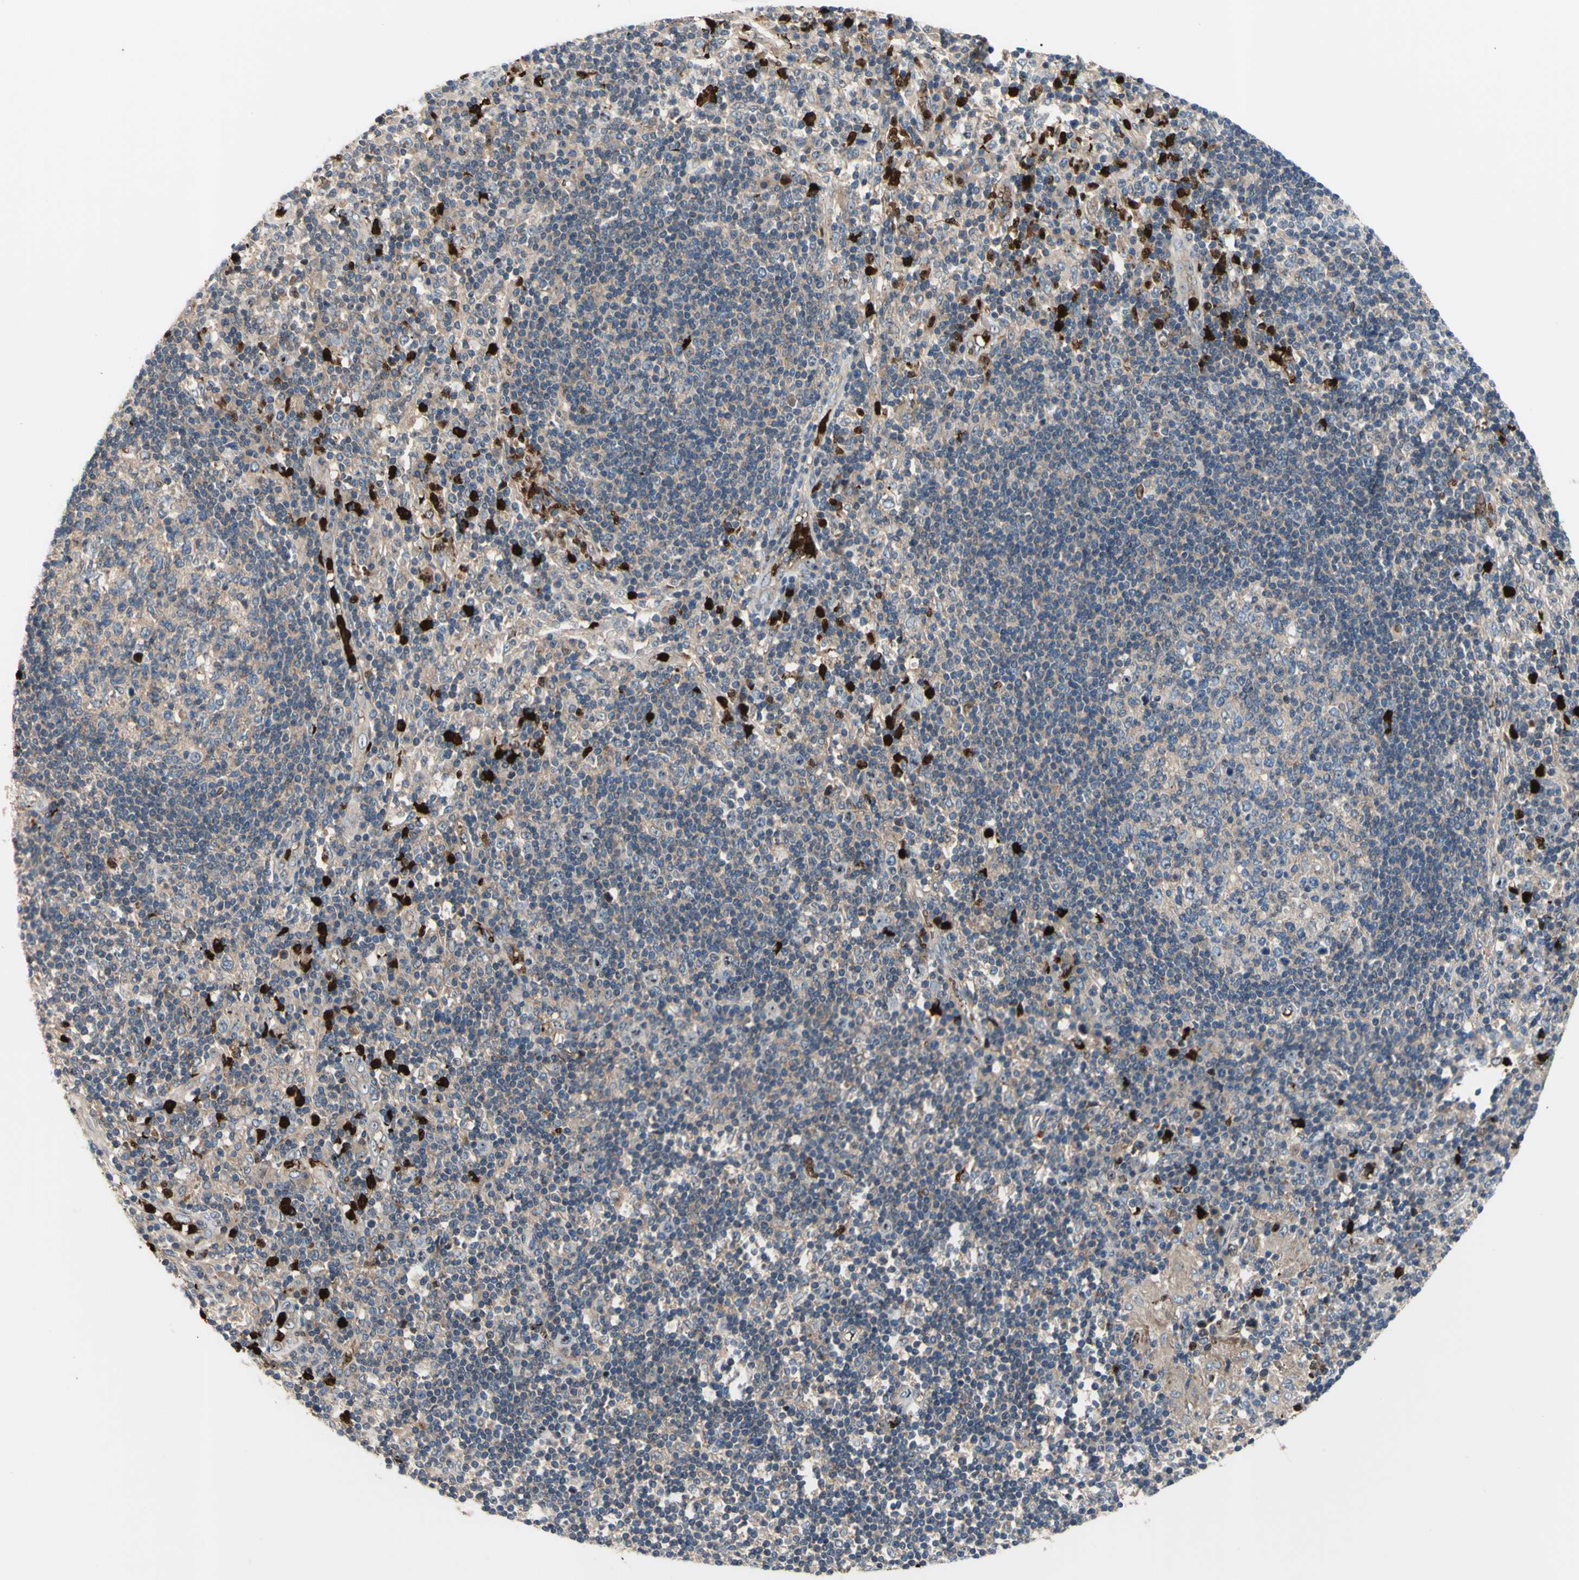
{"staining": {"intensity": "weak", "quantity": ">75%", "location": "cytoplasmic/membranous"}, "tissue": "adipose tissue", "cell_type": "Adipocytes", "image_type": "normal", "snomed": [{"axis": "morphology", "description": "Normal tissue, NOS"}, {"axis": "morphology", "description": "Adenocarcinoma, NOS"}, {"axis": "topography", "description": "Esophagus"}], "caption": "Adipose tissue stained with IHC shows weak cytoplasmic/membranous staining in approximately >75% of adipocytes.", "gene": "USP9X", "patient": {"sex": "male", "age": 62}}